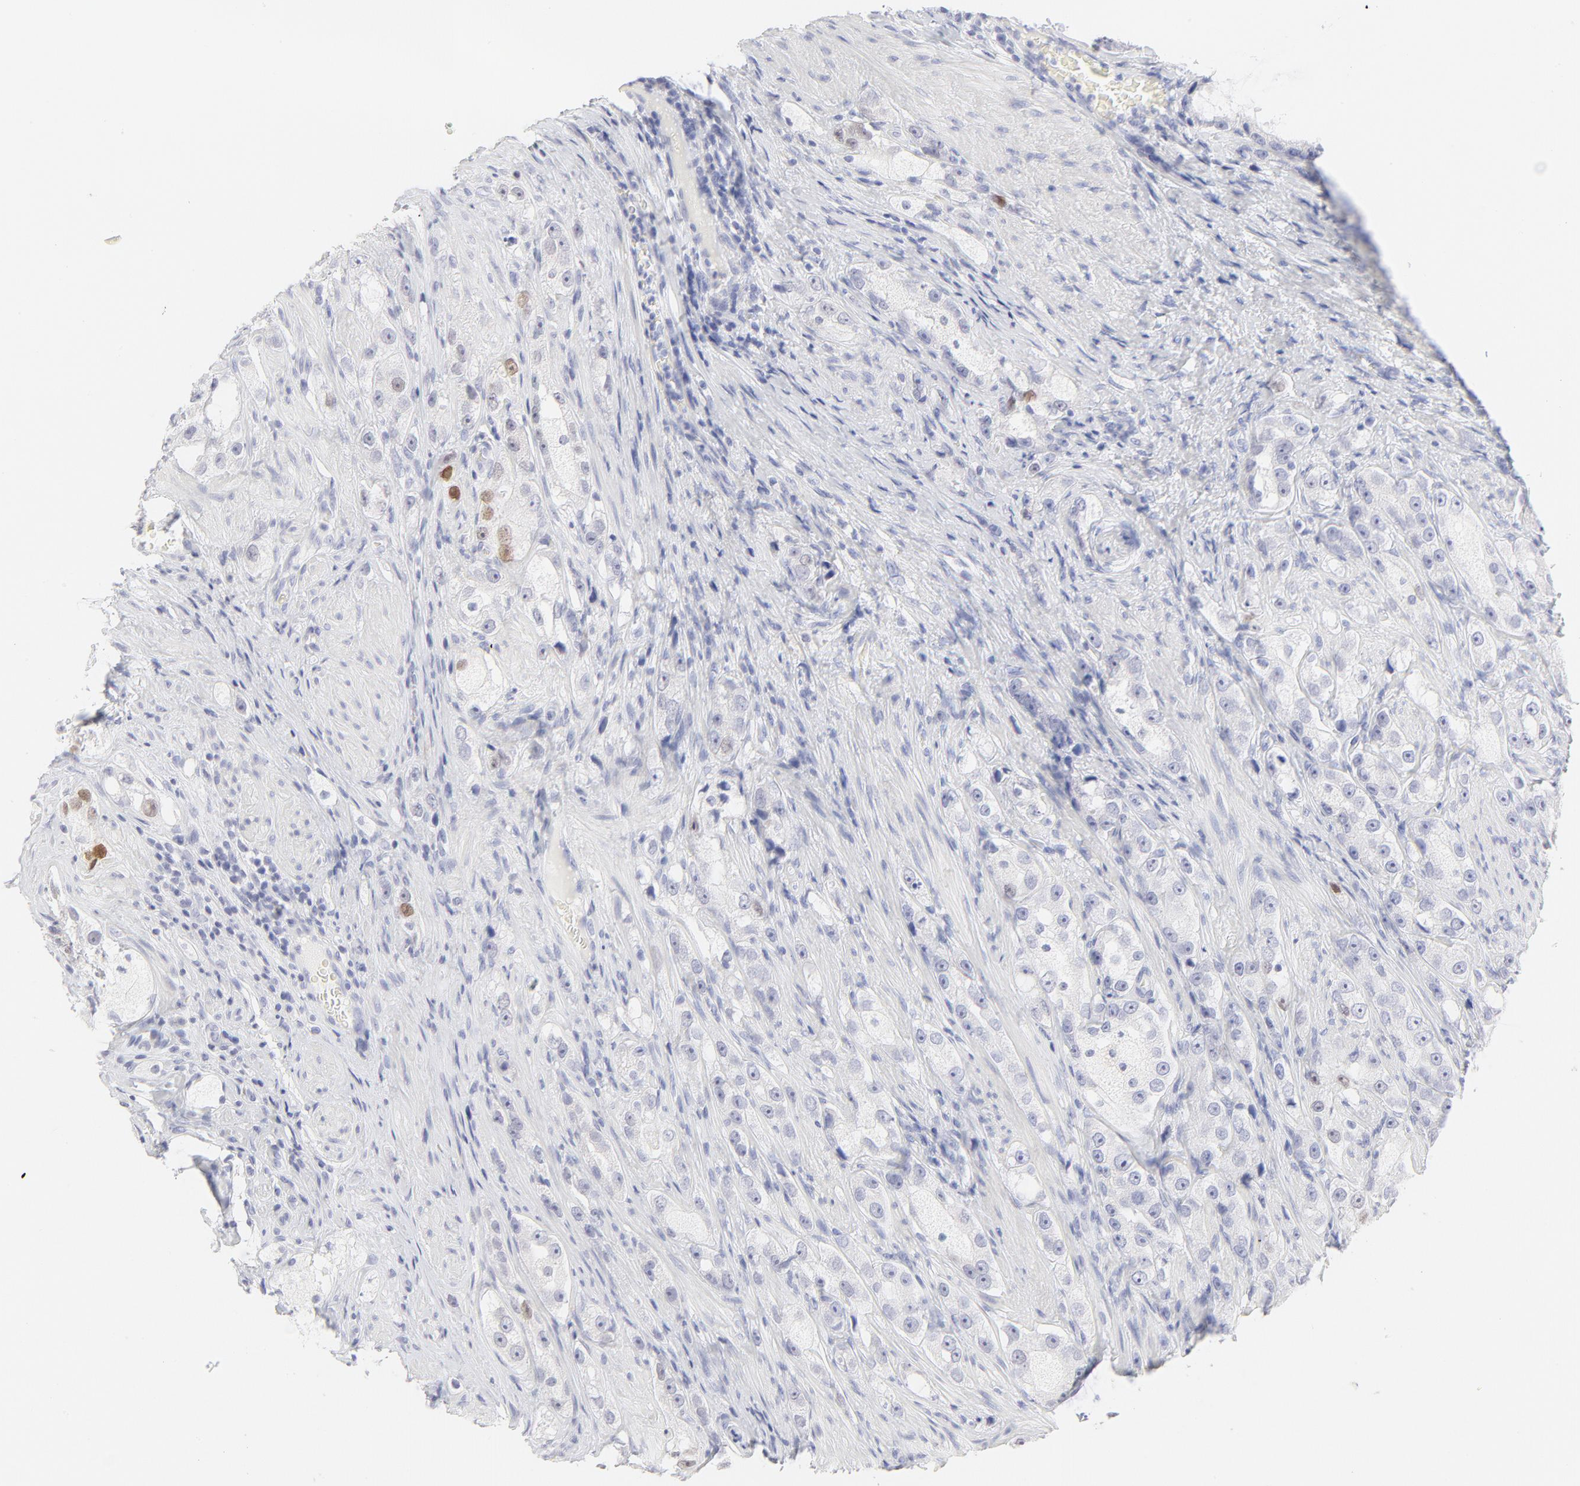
{"staining": {"intensity": "moderate", "quantity": "<25%", "location": "nuclear"}, "tissue": "prostate cancer", "cell_type": "Tumor cells", "image_type": "cancer", "snomed": [{"axis": "morphology", "description": "Adenocarcinoma, High grade"}, {"axis": "topography", "description": "Prostate"}], "caption": "The image exhibits a brown stain indicating the presence of a protein in the nuclear of tumor cells in high-grade adenocarcinoma (prostate). The staining was performed using DAB, with brown indicating positive protein expression. Nuclei are stained blue with hematoxylin.", "gene": "ELF3", "patient": {"sex": "male", "age": 63}}